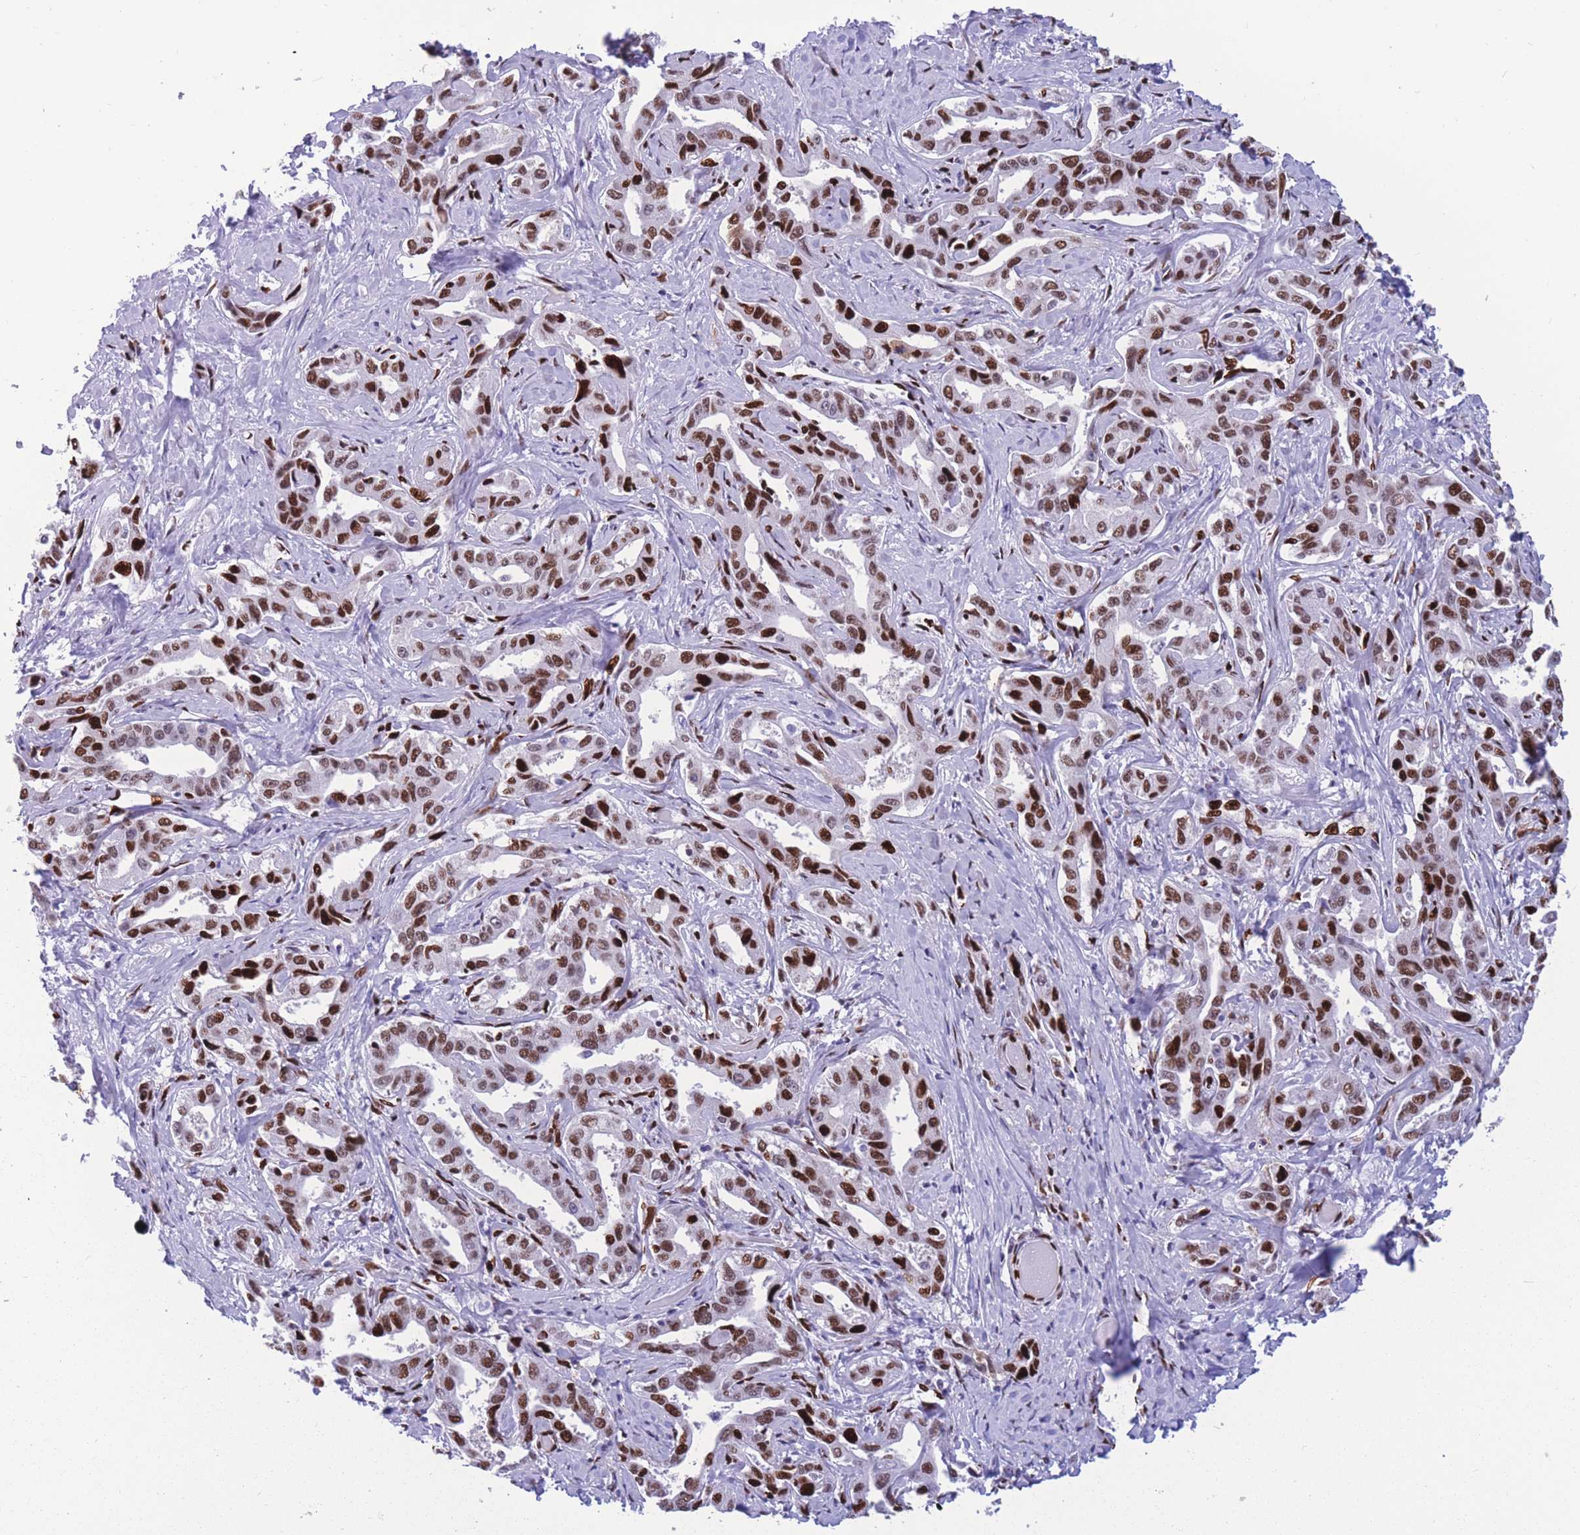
{"staining": {"intensity": "strong", "quantity": ">75%", "location": "nuclear"}, "tissue": "liver cancer", "cell_type": "Tumor cells", "image_type": "cancer", "snomed": [{"axis": "morphology", "description": "Cholangiocarcinoma"}, {"axis": "topography", "description": "Liver"}], "caption": "Liver cancer tissue reveals strong nuclear staining in about >75% of tumor cells, visualized by immunohistochemistry. The staining was performed using DAB, with brown indicating positive protein expression. Nuclei are stained blue with hematoxylin.", "gene": "NASP", "patient": {"sex": "male", "age": 59}}